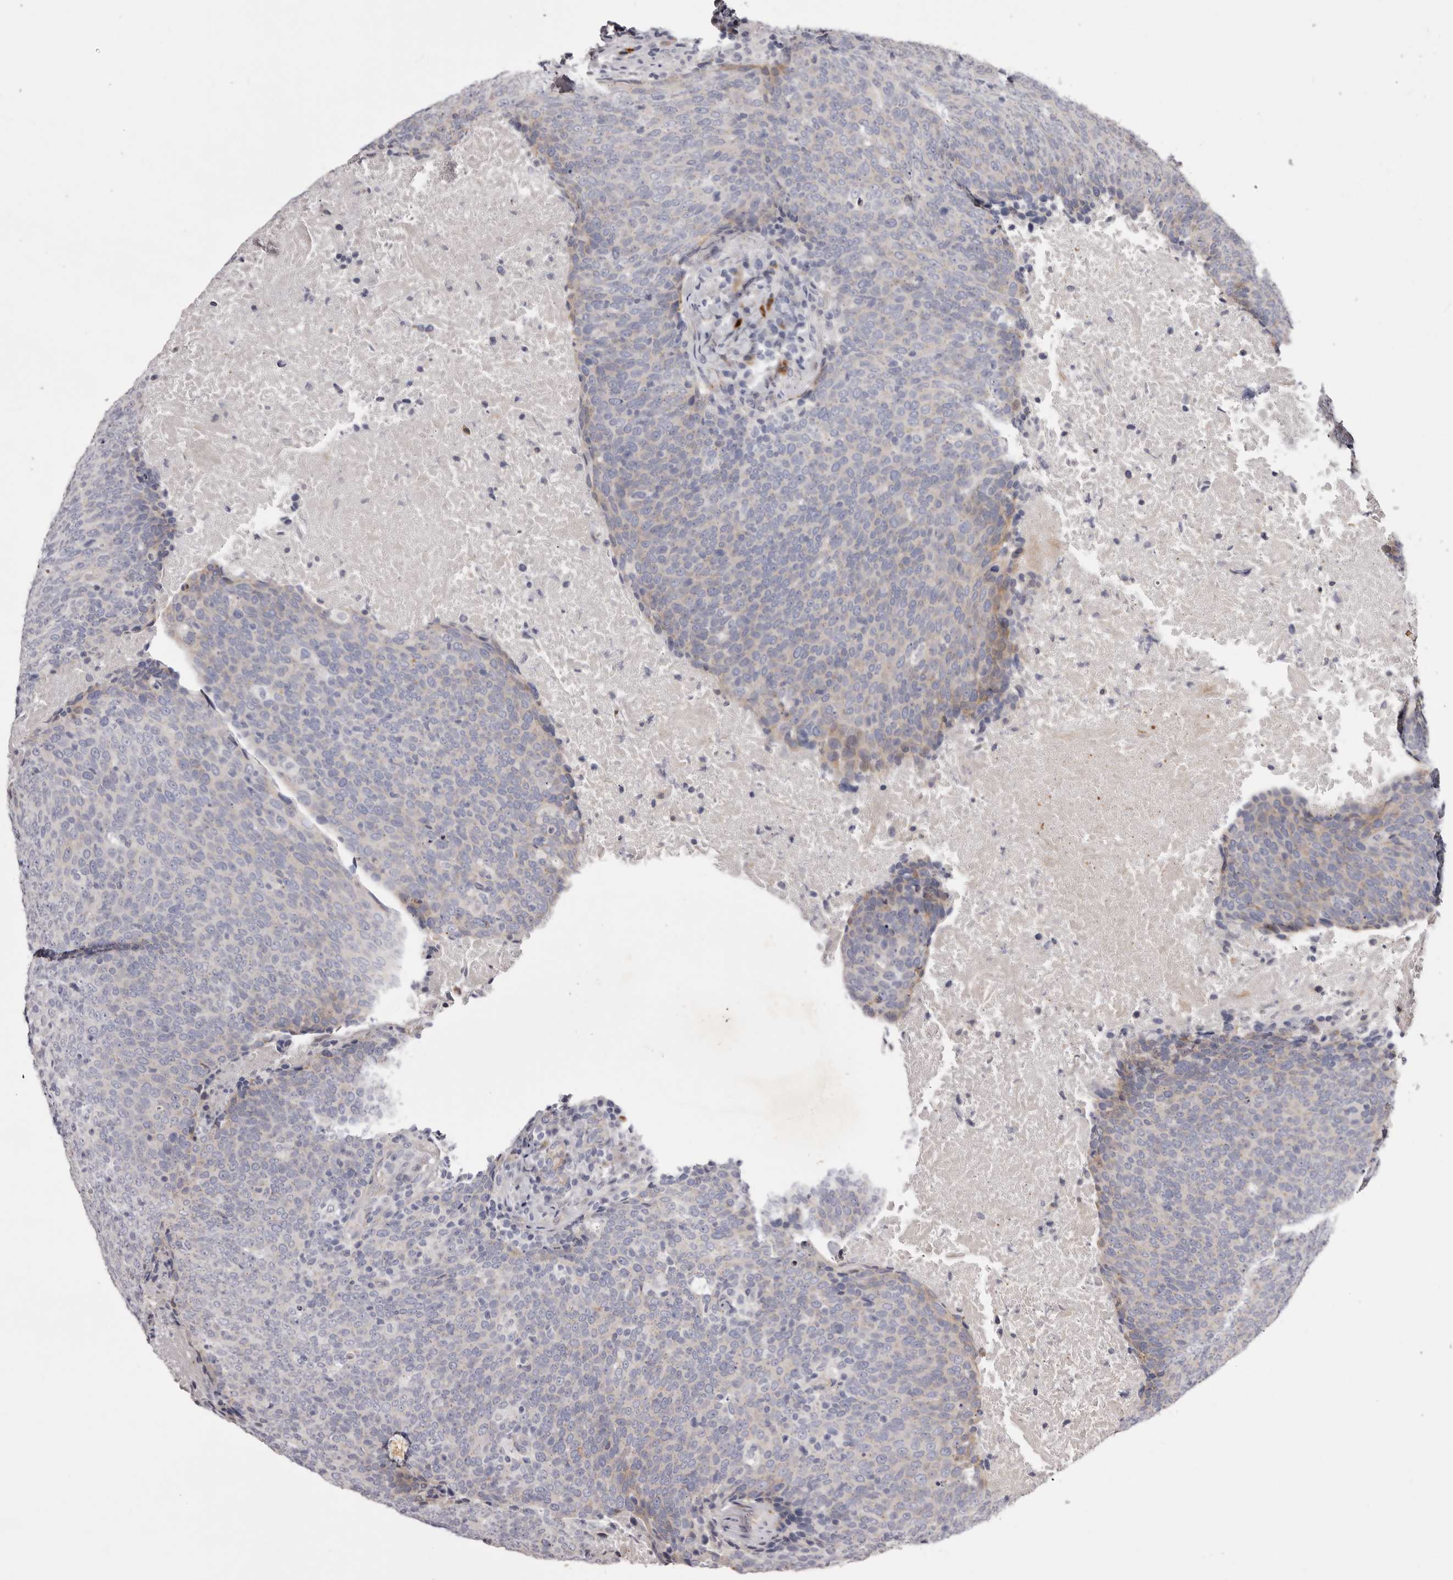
{"staining": {"intensity": "weak", "quantity": "<25%", "location": "cytoplasmic/membranous"}, "tissue": "head and neck cancer", "cell_type": "Tumor cells", "image_type": "cancer", "snomed": [{"axis": "morphology", "description": "Squamous cell carcinoma, NOS"}, {"axis": "morphology", "description": "Squamous cell carcinoma, metastatic, NOS"}, {"axis": "topography", "description": "Lymph node"}, {"axis": "topography", "description": "Head-Neck"}], "caption": "Head and neck cancer (metastatic squamous cell carcinoma) stained for a protein using IHC reveals no expression tumor cells.", "gene": "PEG10", "patient": {"sex": "male", "age": 62}}